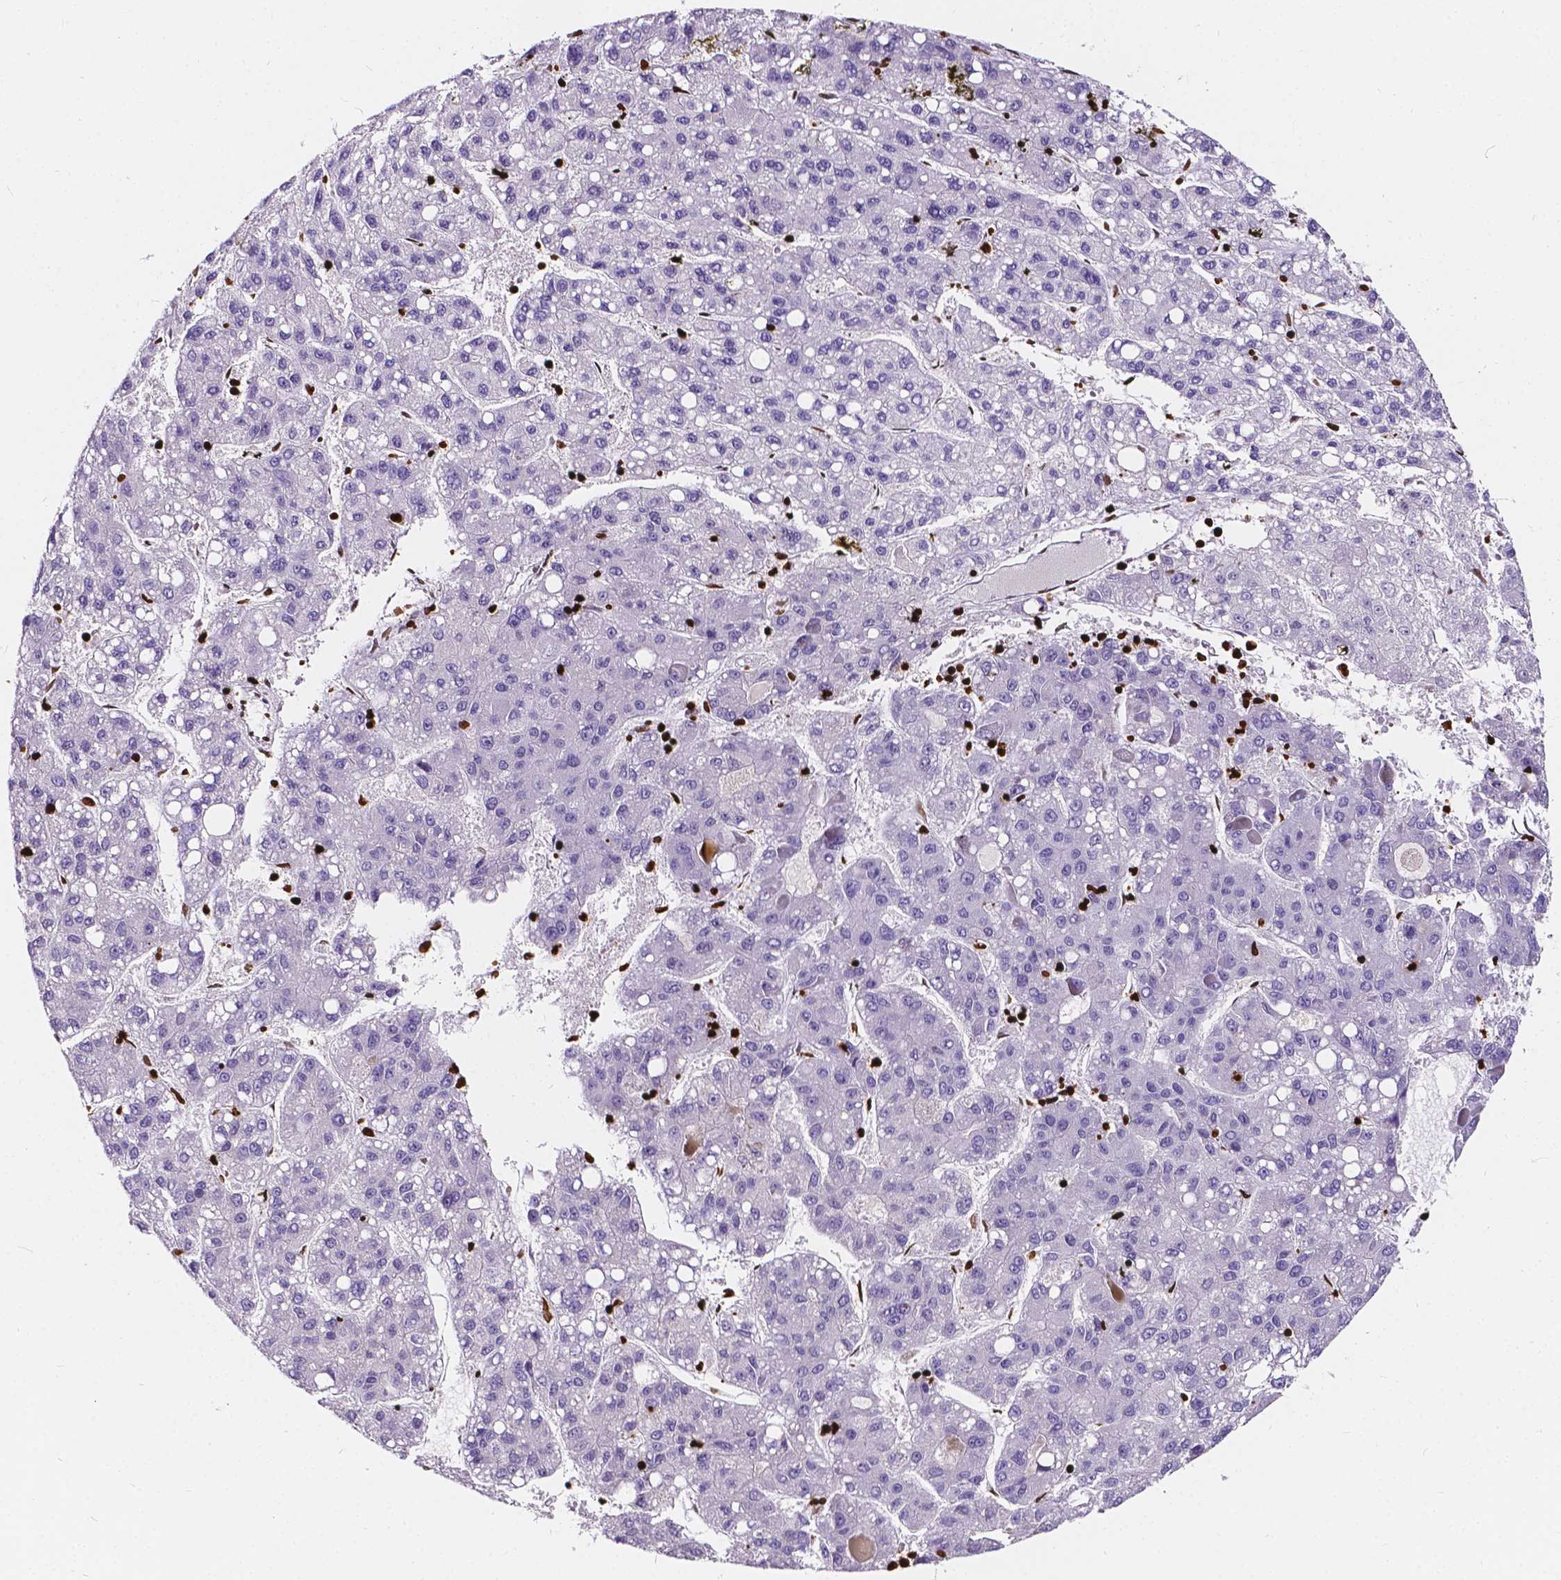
{"staining": {"intensity": "negative", "quantity": "none", "location": "none"}, "tissue": "liver cancer", "cell_type": "Tumor cells", "image_type": "cancer", "snomed": [{"axis": "morphology", "description": "Carcinoma, Hepatocellular, NOS"}, {"axis": "topography", "description": "Liver"}], "caption": "This is an IHC photomicrograph of liver cancer (hepatocellular carcinoma). There is no positivity in tumor cells.", "gene": "CBY3", "patient": {"sex": "female", "age": 82}}